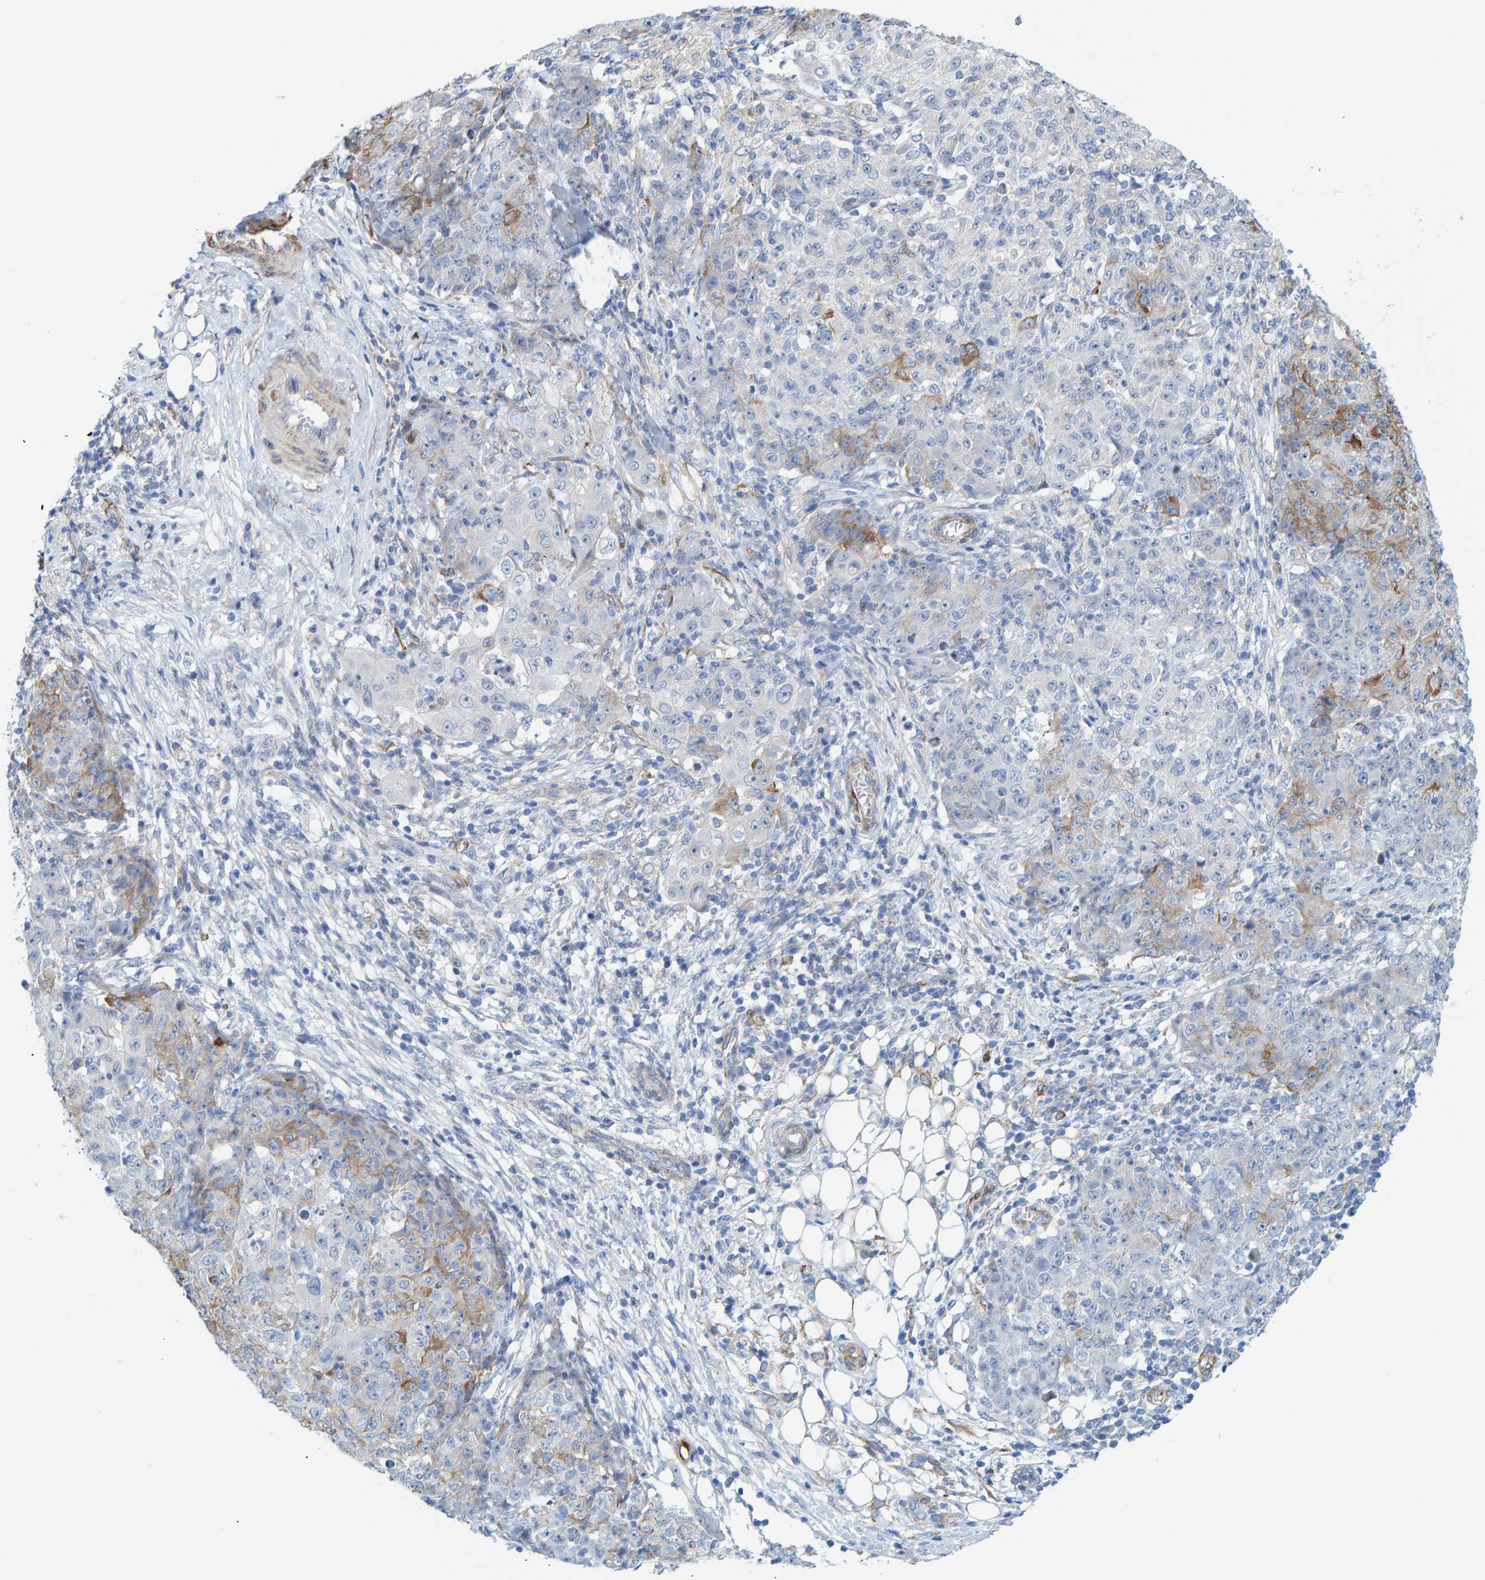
{"staining": {"intensity": "moderate", "quantity": "<25%", "location": "cytoplasmic/membranous"}, "tissue": "ovarian cancer", "cell_type": "Tumor cells", "image_type": "cancer", "snomed": [{"axis": "morphology", "description": "Carcinoma, endometroid"}, {"axis": "topography", "description": "Ovary"}], "caption": "Ovarian cancer was stained to show a protein in brown. There is low levels of moderate cytoplasmic/membranous positivity in approximately <25% of tumor cells.", "gene": "MAP1B", "patient": {"sex": "female", "age": 42}}